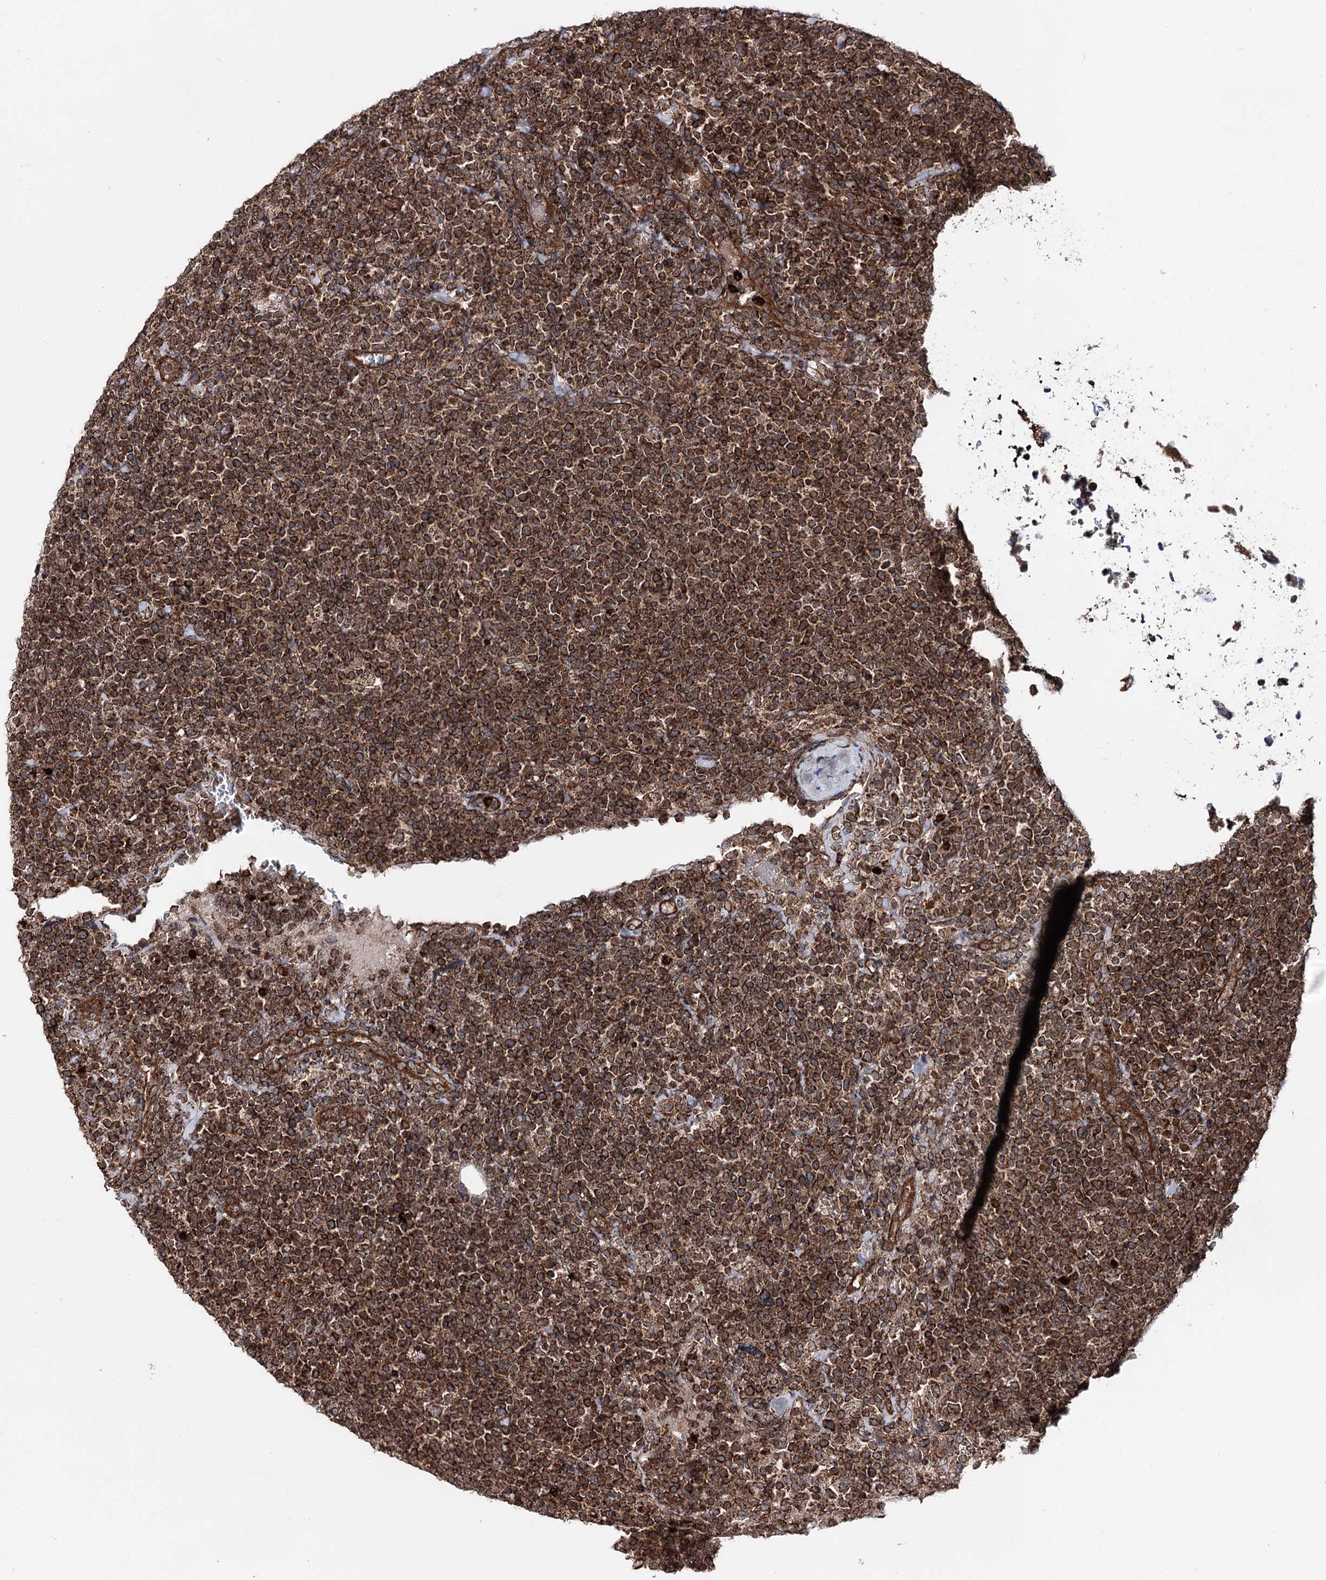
{"staining": {"intensity": "strong", "quantity": ">75%", "location": "cytoplasmic/membranous"}, "tissue": "lymphoma", "cell_type": "Tumor cells", "image_type": "cancer", "snomed": [{"axis": "morphology", "description": "Malignant lymphoma, non-Hodgkin's type, High grade"}, {"axis": "topography", "description": "Lymph node"}], "caption": "Immunohistochemistry (DAB) staining of human high-grade malignant lymphoma, non-Hodgkin's type demonstrates strong cytoplasmic/membranous protein positivity in about >75% of tumor cells. The staining was performed using DAB, with brown indicating positive protein expression. Nuclei are stained blue with hematoxylin.", "gene": "FGFR1OP2", "patient": {"sex": "male", "age": 61}}